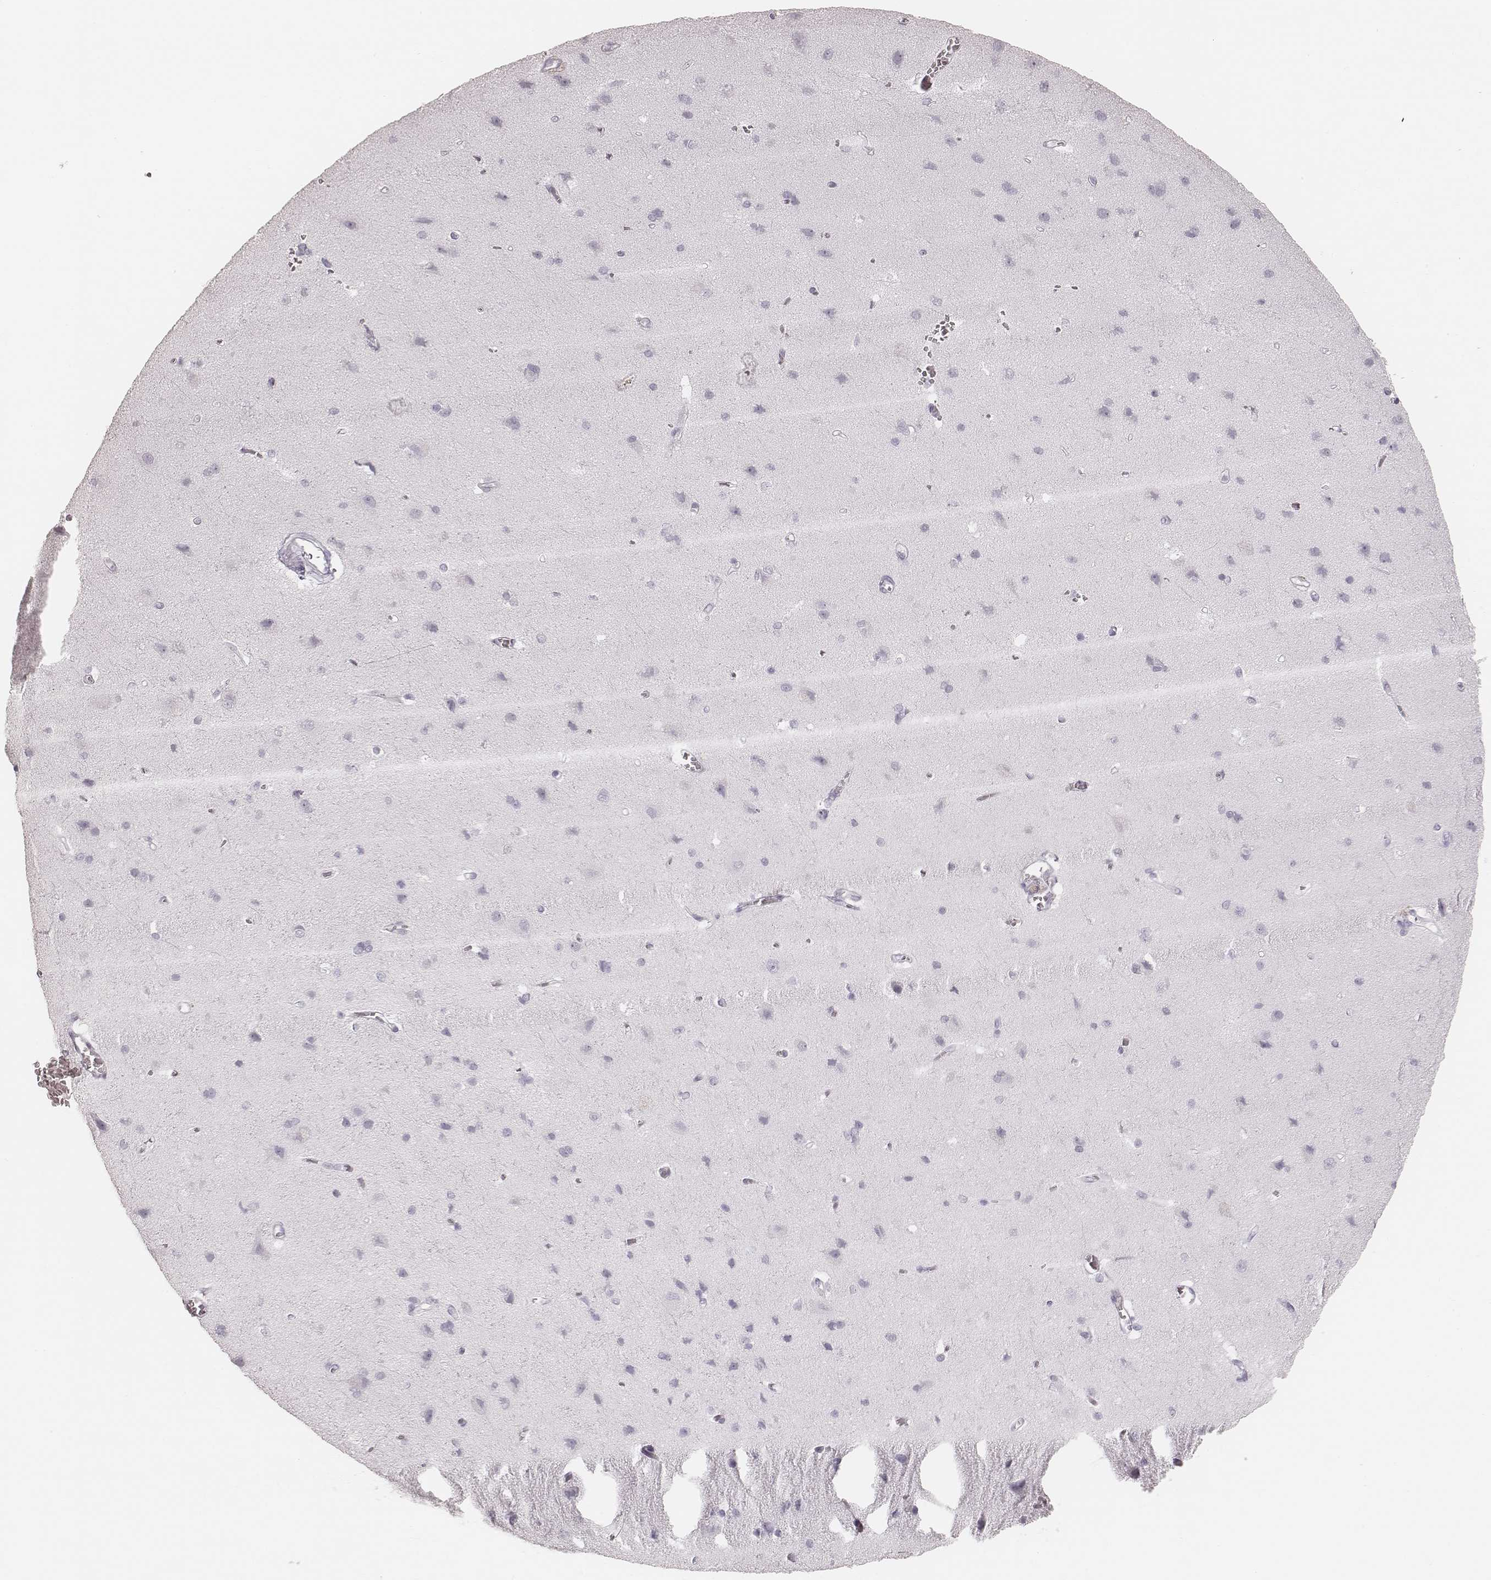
{"staining": {"intensity": "negative", "quantity": "none", "location": "none"}, "tissue": "cerebral cortex", "cell_type": "Endothelial cells", "image_type": "normal", "snomed": [{"axis": "morphology", "description": "Normal tissue, NOS"}, {"axis": "topography", "description": "Cerebral cortex"}], "caption": "An immunohistochemistry image of benign cerebral cortex is shown. There is no staining in endothelial cells of cerebral cortex.", "gene": "KRT82", "patient": {"sex": "male", "age": 37}}